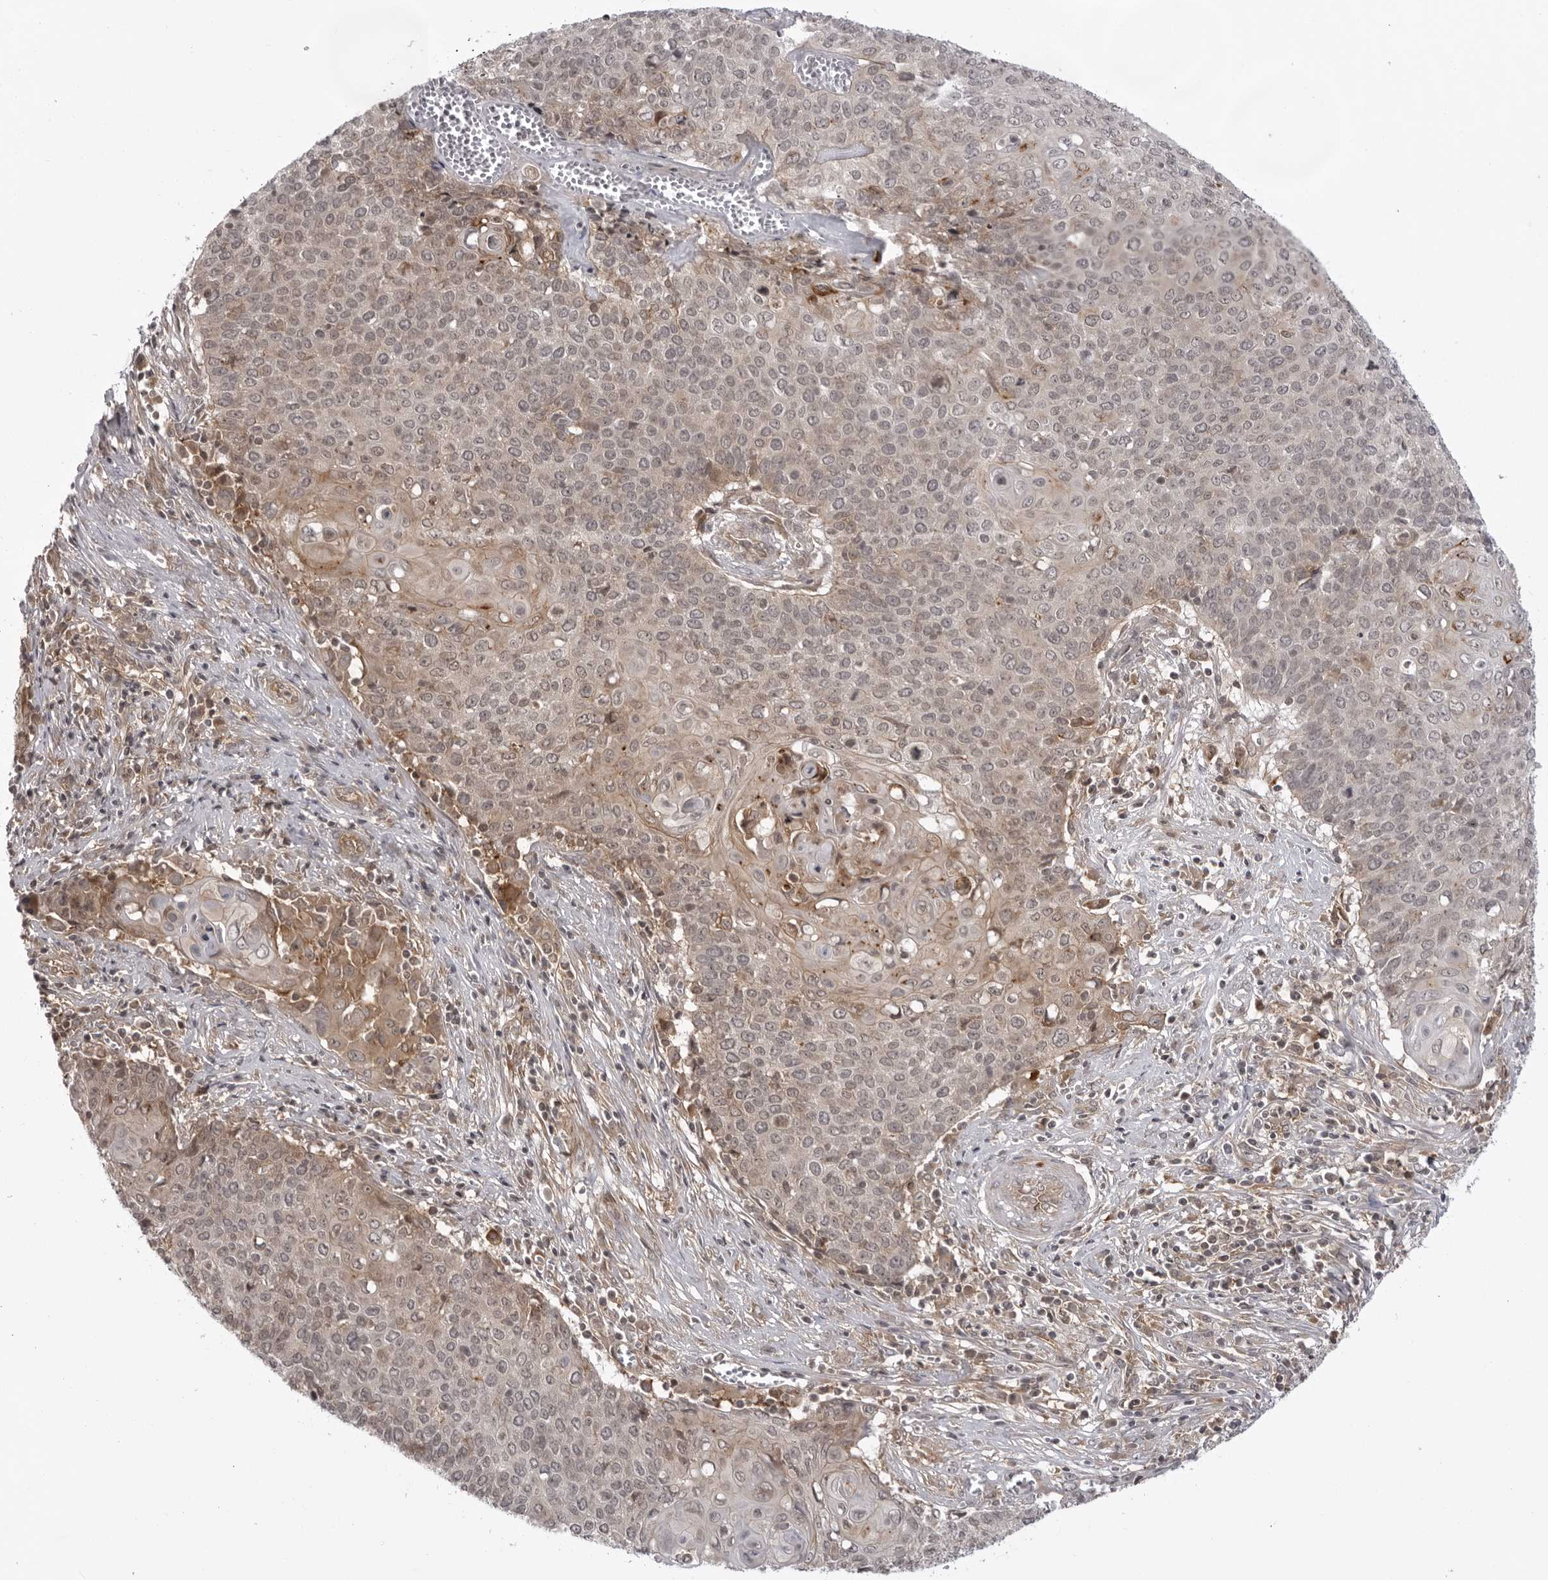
{"staining": {"intensity": "weak", "quantity": "<25%", "location": "cytoplasmic/membranous"}, "tissue": "cervical cancer", "cell_type": "Tumor cells", "image_type": "cancer", "snomed": [{"axis": "morphology", "description": "Squamous cell carcinoma, NOS"}, {"axis": "topography", "description": "Cervix"}], "caption": "Tumor cells are negative for protein expression in human cervical squamous cell carcinoma.", "gene": "USP43", "patient": {"sex": "female", "age": 39}}